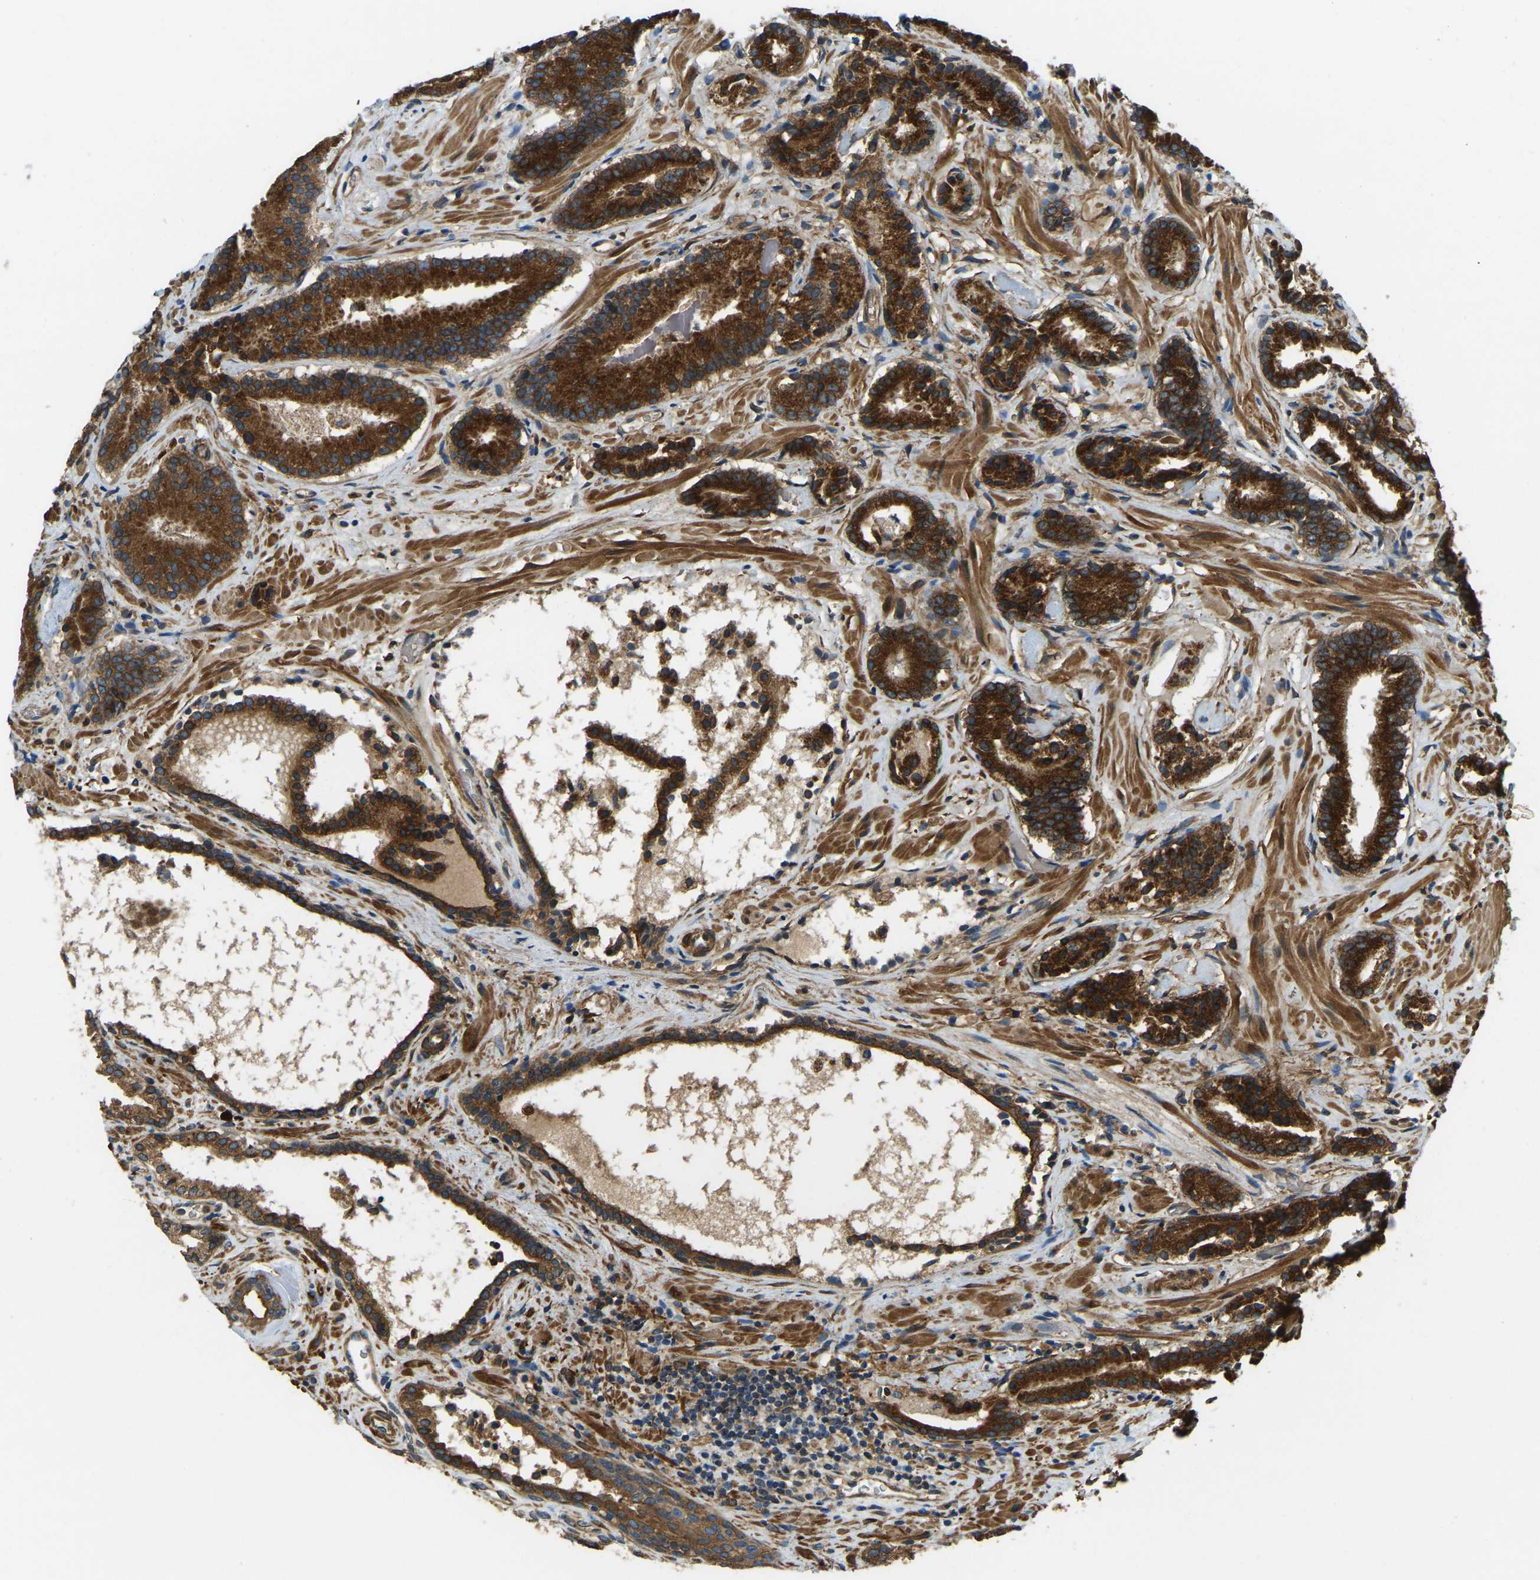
{"staining": {"intensity": "strong", "quantity": ">75%", "location": "cytoplasmic/membranous"}, "tissue": "prostate cancer", "cell_type": "Tumor cells", "image_type": "cancer", "snomed": [{"axis": "morphology", "description": "Adenocarcinoma, Low grade"}, {"axis": "topography", "description": "Prostate"}], "caption": "A high amount of strong cytoplasmic/membranous staining is appreciated in about >75% of tumor cells in prostate cancer tissue.", "gene": "ERGIC1", "patient": {"sex": "male", "age": 51}}